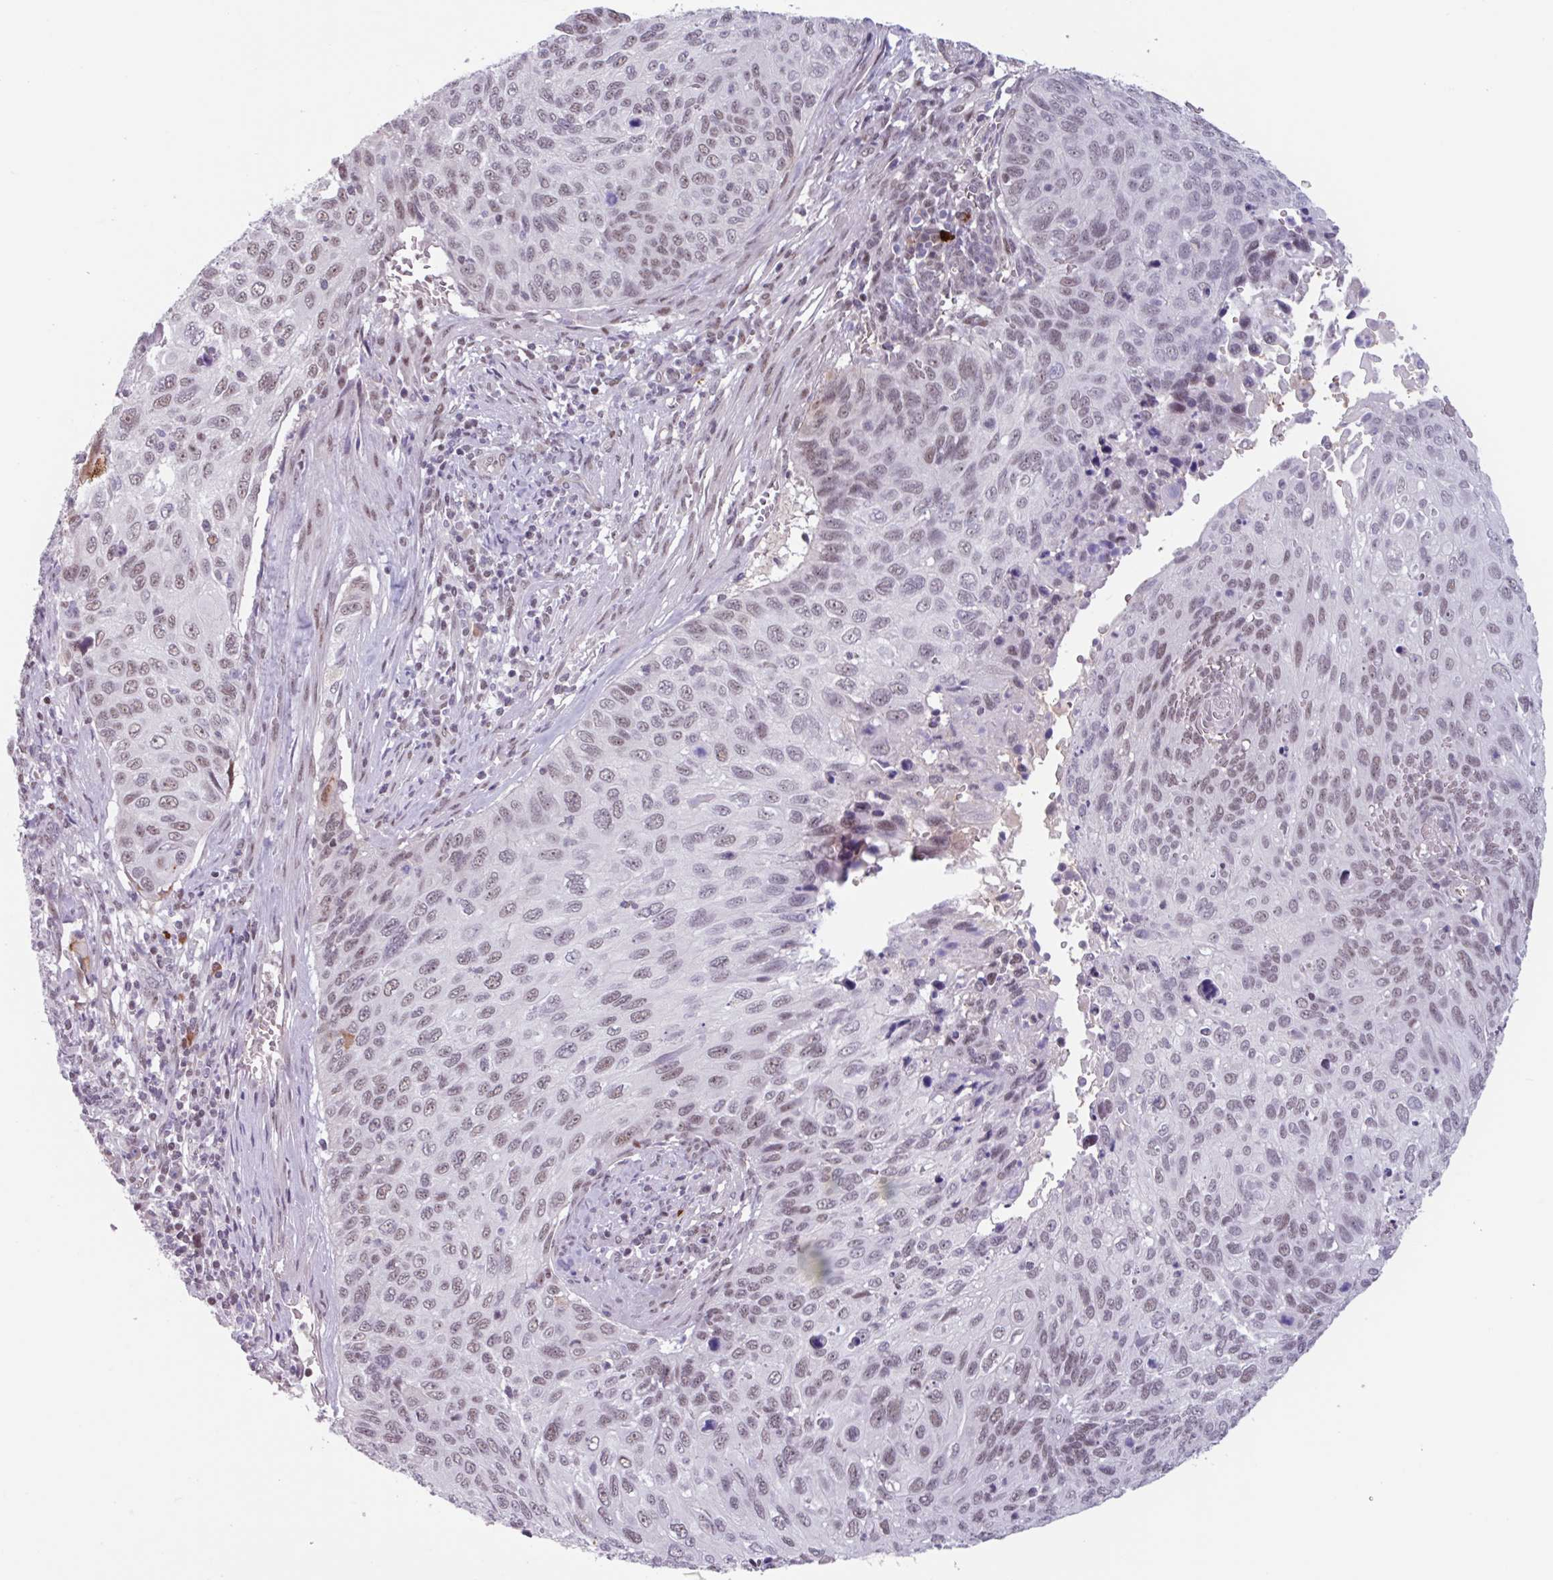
{"staining": {"intensity": "weak", "quantity": "25%-75%", "location": "nuclear"}, "tissue": "cervical cancer", "cell_type": "Tumor cells", "image_type": "cancer", "snomed": [{"axis": "morphology", "description": "Squamous cell carcinoma, NOS"}, {"axis": "topography", "description": "Cervix"}], "caption": "The image demonstrates staining of cervical cancer, revealing weak nuclear protein positivity (brown color) within tumor cells. (brown staining indicates protein expression, while blue staining denotes nuclei).", "gene": "ZNF575", "patient": {"sex": "female", "age": 70}}